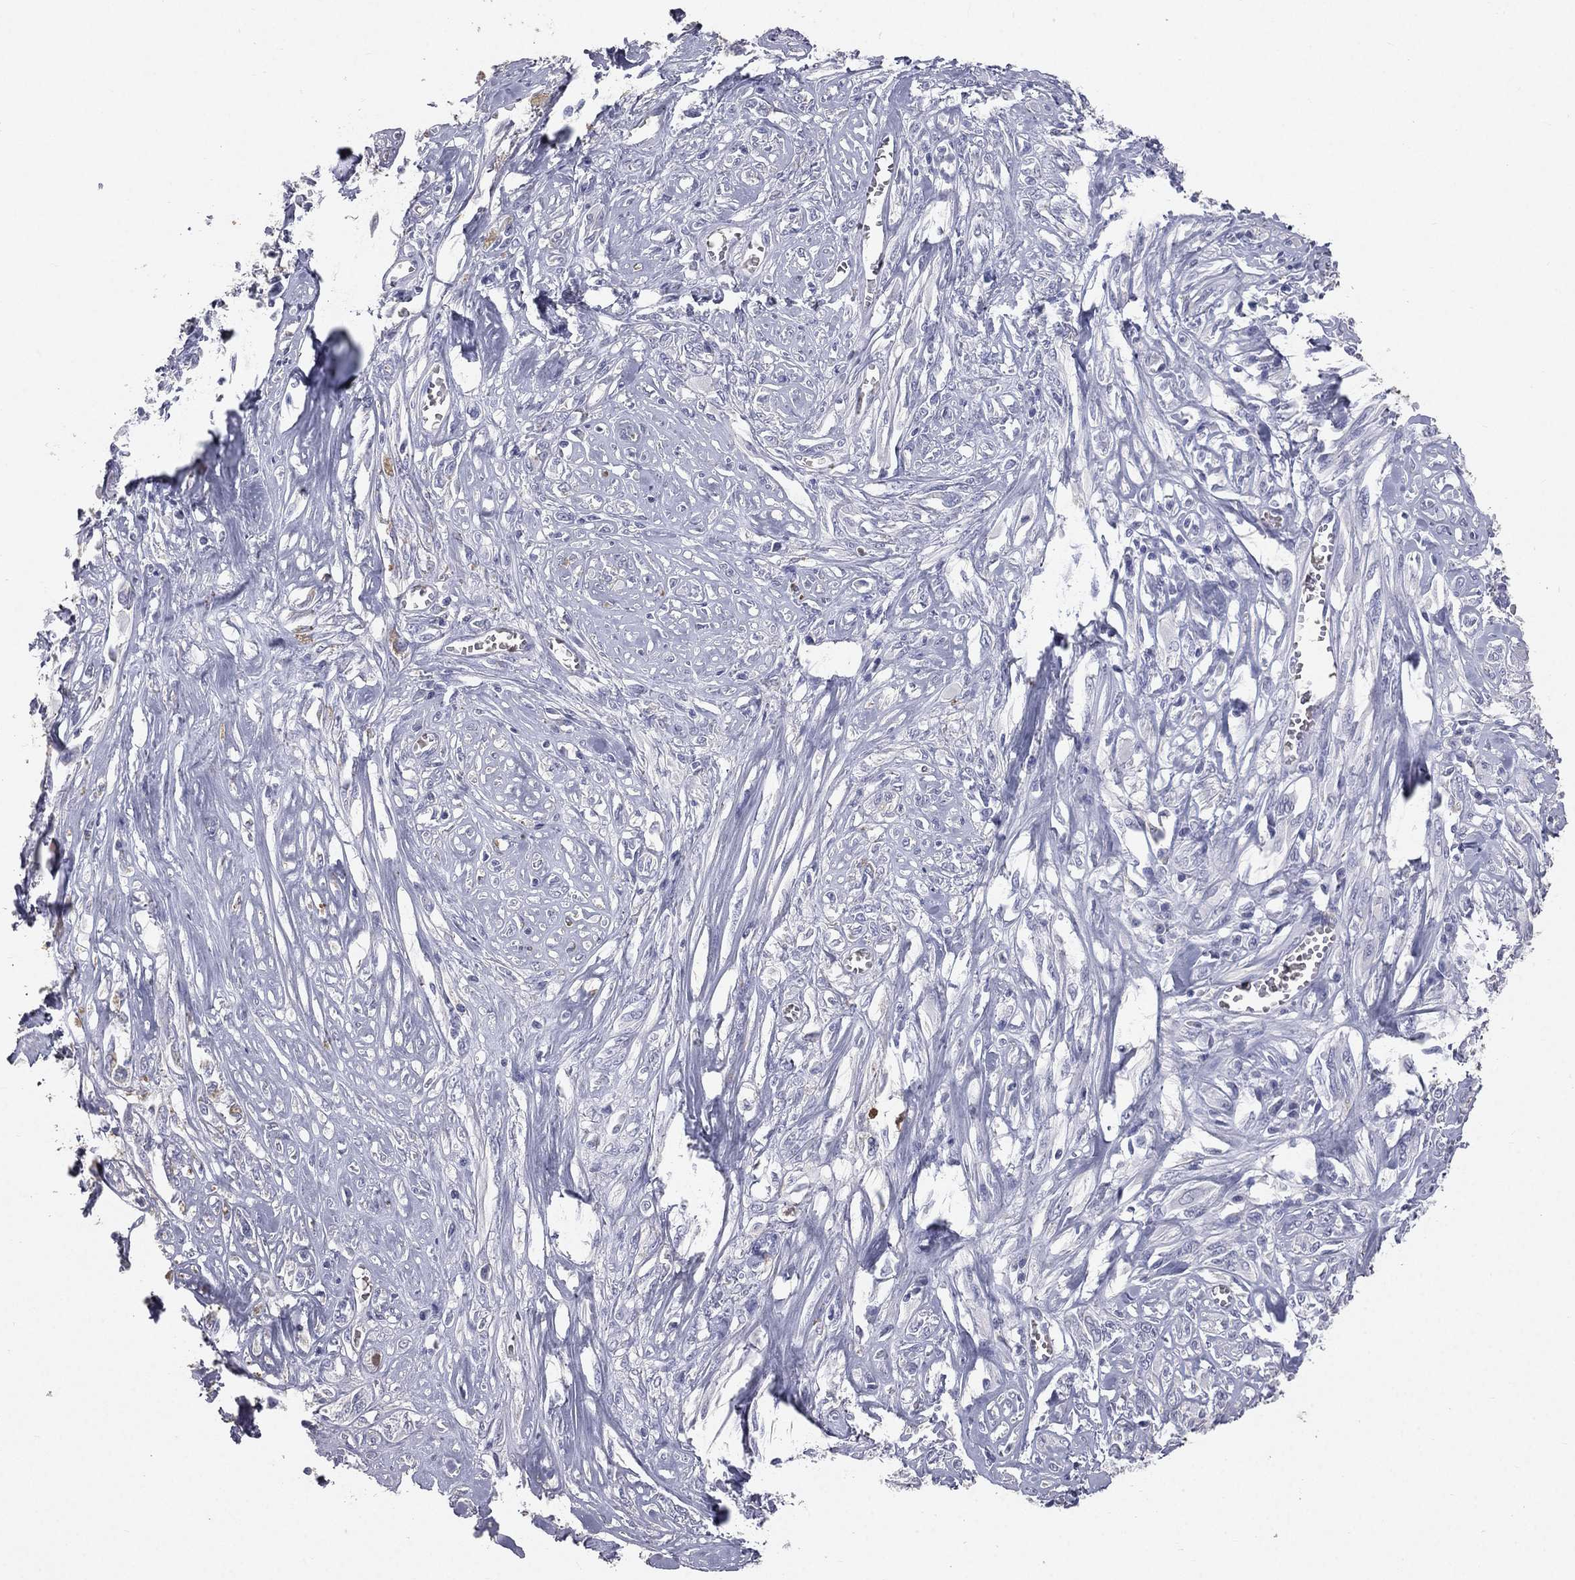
{"staining": {"intensity": "negative", "quantity": "none", "location": "none"}, "tissue": "melanoma", "cell_type": "Tumor cells", "image_type": "cancer", "snomed": [{"axis": "morphology", "description": "Malignant melanoma, NOS"}, {"axis": "topography", "description": "Skin"}], "caption": "A micrograph of human melanoma is negative for staining in tumor cells.", "gene": "ESX1", "patient": {"sex": "female", "age": 91}}